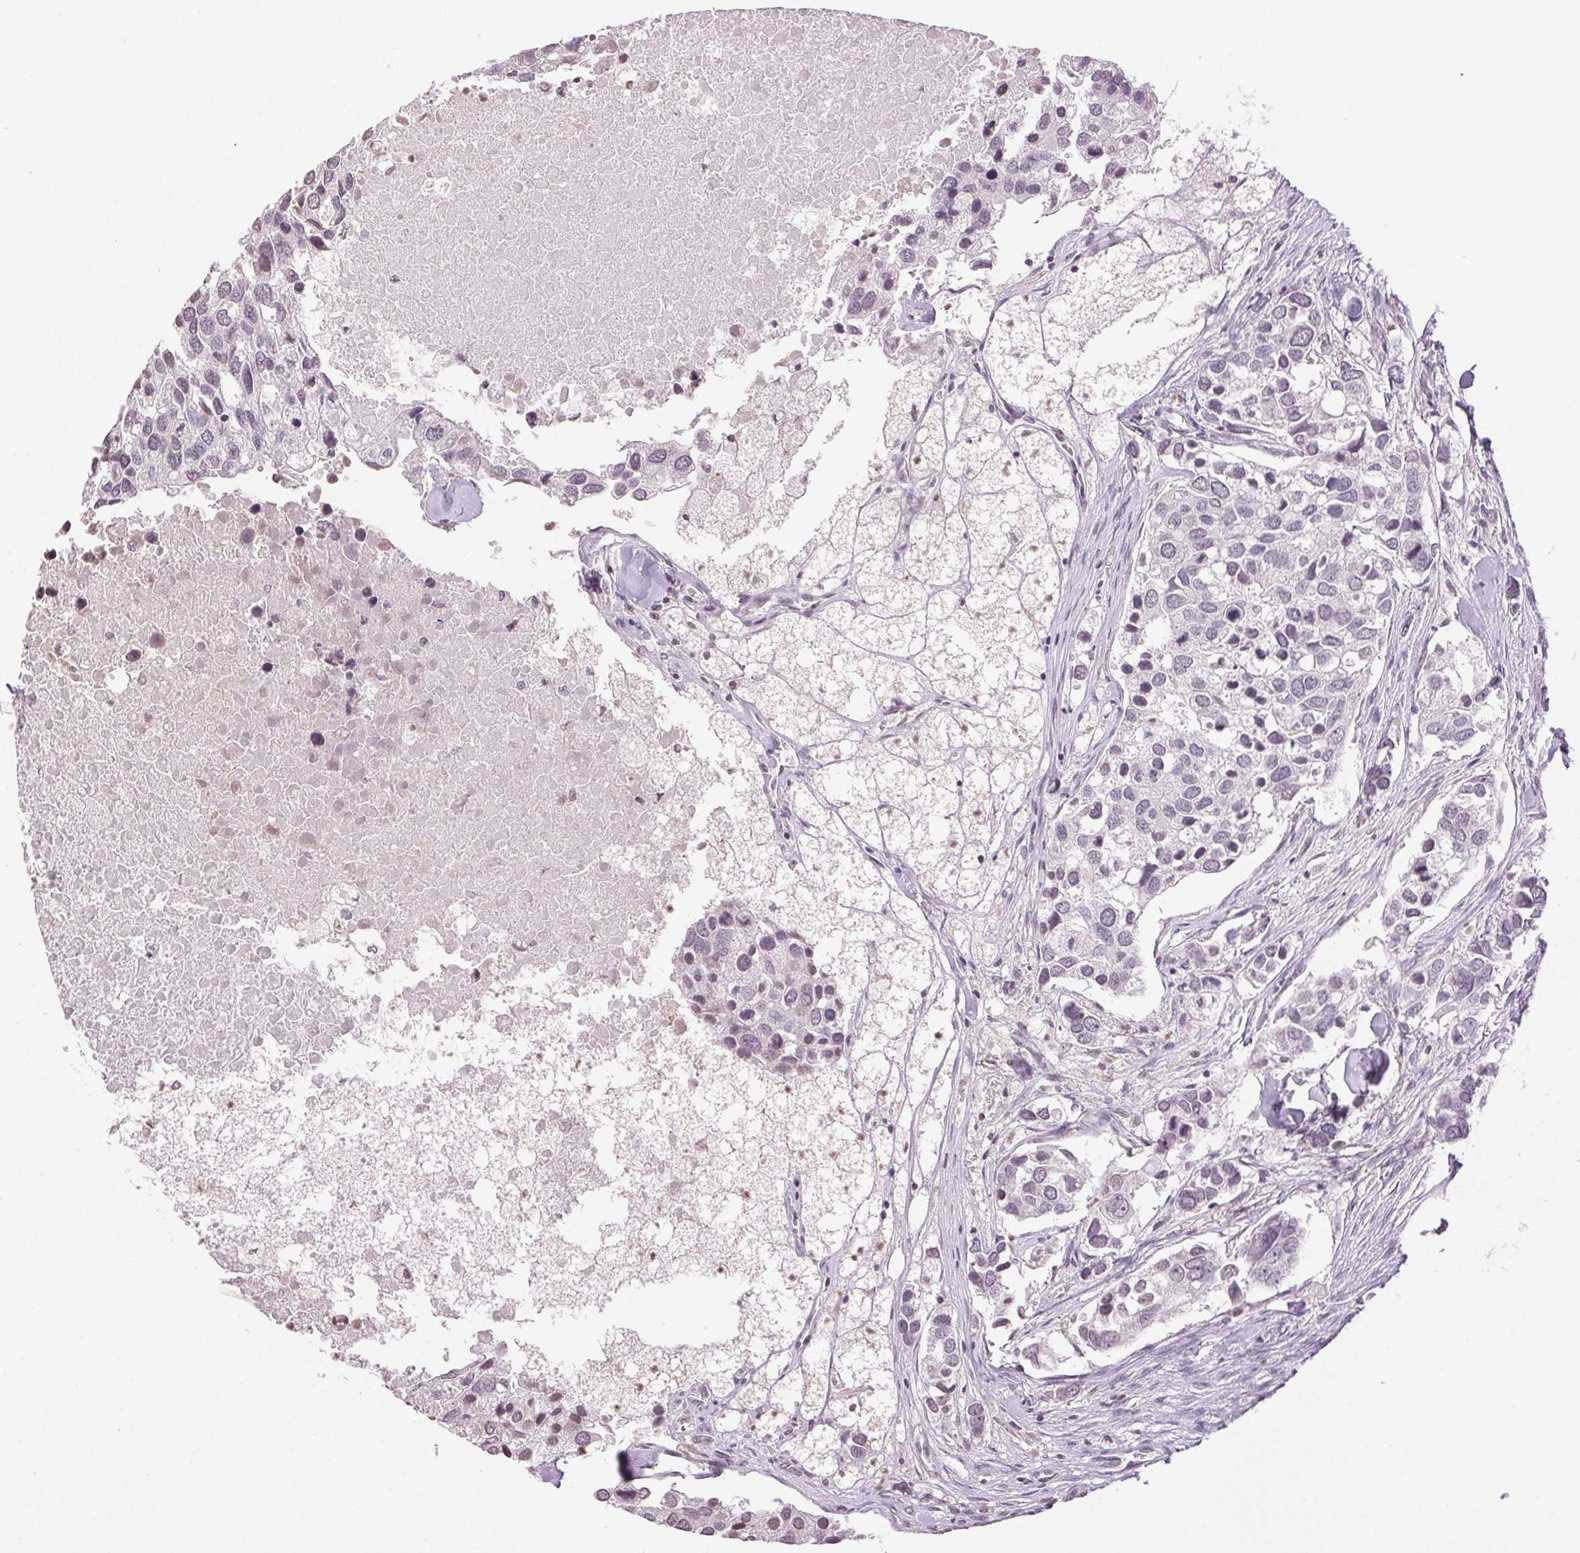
{"staining": {"intensity": "negative", "quantity": "none", "location": "none"}, "tissue": "breast cancer", "cell_type": "Tumor cells", "image_type": "cancer", "snomed": [{"axis": "morphology", "description": "Duct carcinoma"}, {"axis": "topography", "description": "Breast"}], "caption": "Human breast cancer (infiltrating ductal carcinoma) stained for a protein using immunohistochemistry (IHC) reveals no positivity in tumor cells.", "gene": "TNNT3", "patient": {"sex": "female", "age": 83}}